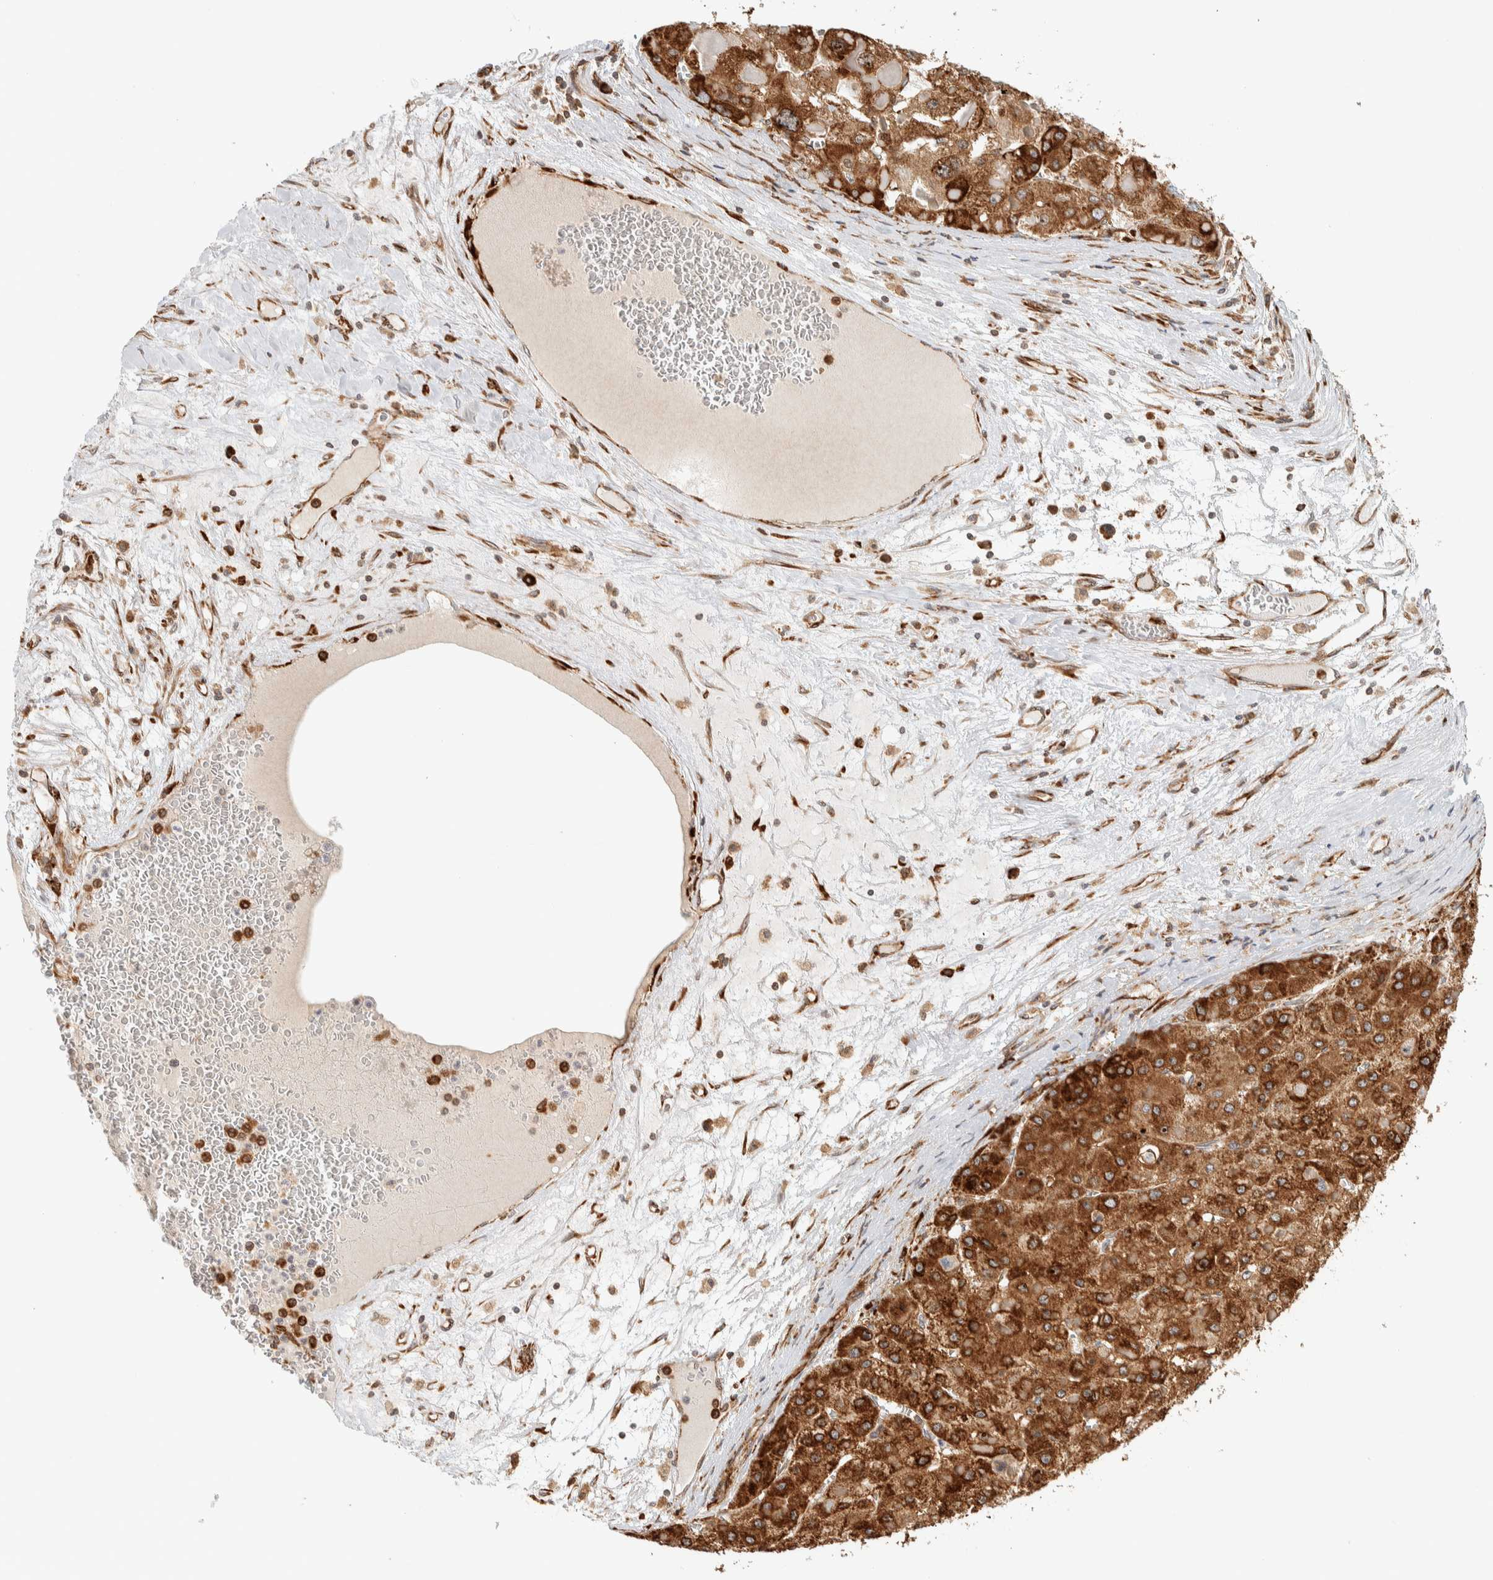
{"staining": {"intensity": "strong", "quantity": ">75%", "location": "cytoplasmic/membranous"}, "tissue": "liver cancer", "cell_type": "Tumor cells", "image_type": "cancer", "snomed": [{"axis": "morphology", "description": "Carcinoma, Hepatocellular, NOS"}, {"axis": "topography", "description": "Liver"}], "caption": "Liver cancer (hepatocellular carcinoma) stained for a protein demonstrates strong cytoplasmic/membranous positivity in tumor cells.", "gene": "LLGL2", "patient": {"sex": "female", "age": 73}}